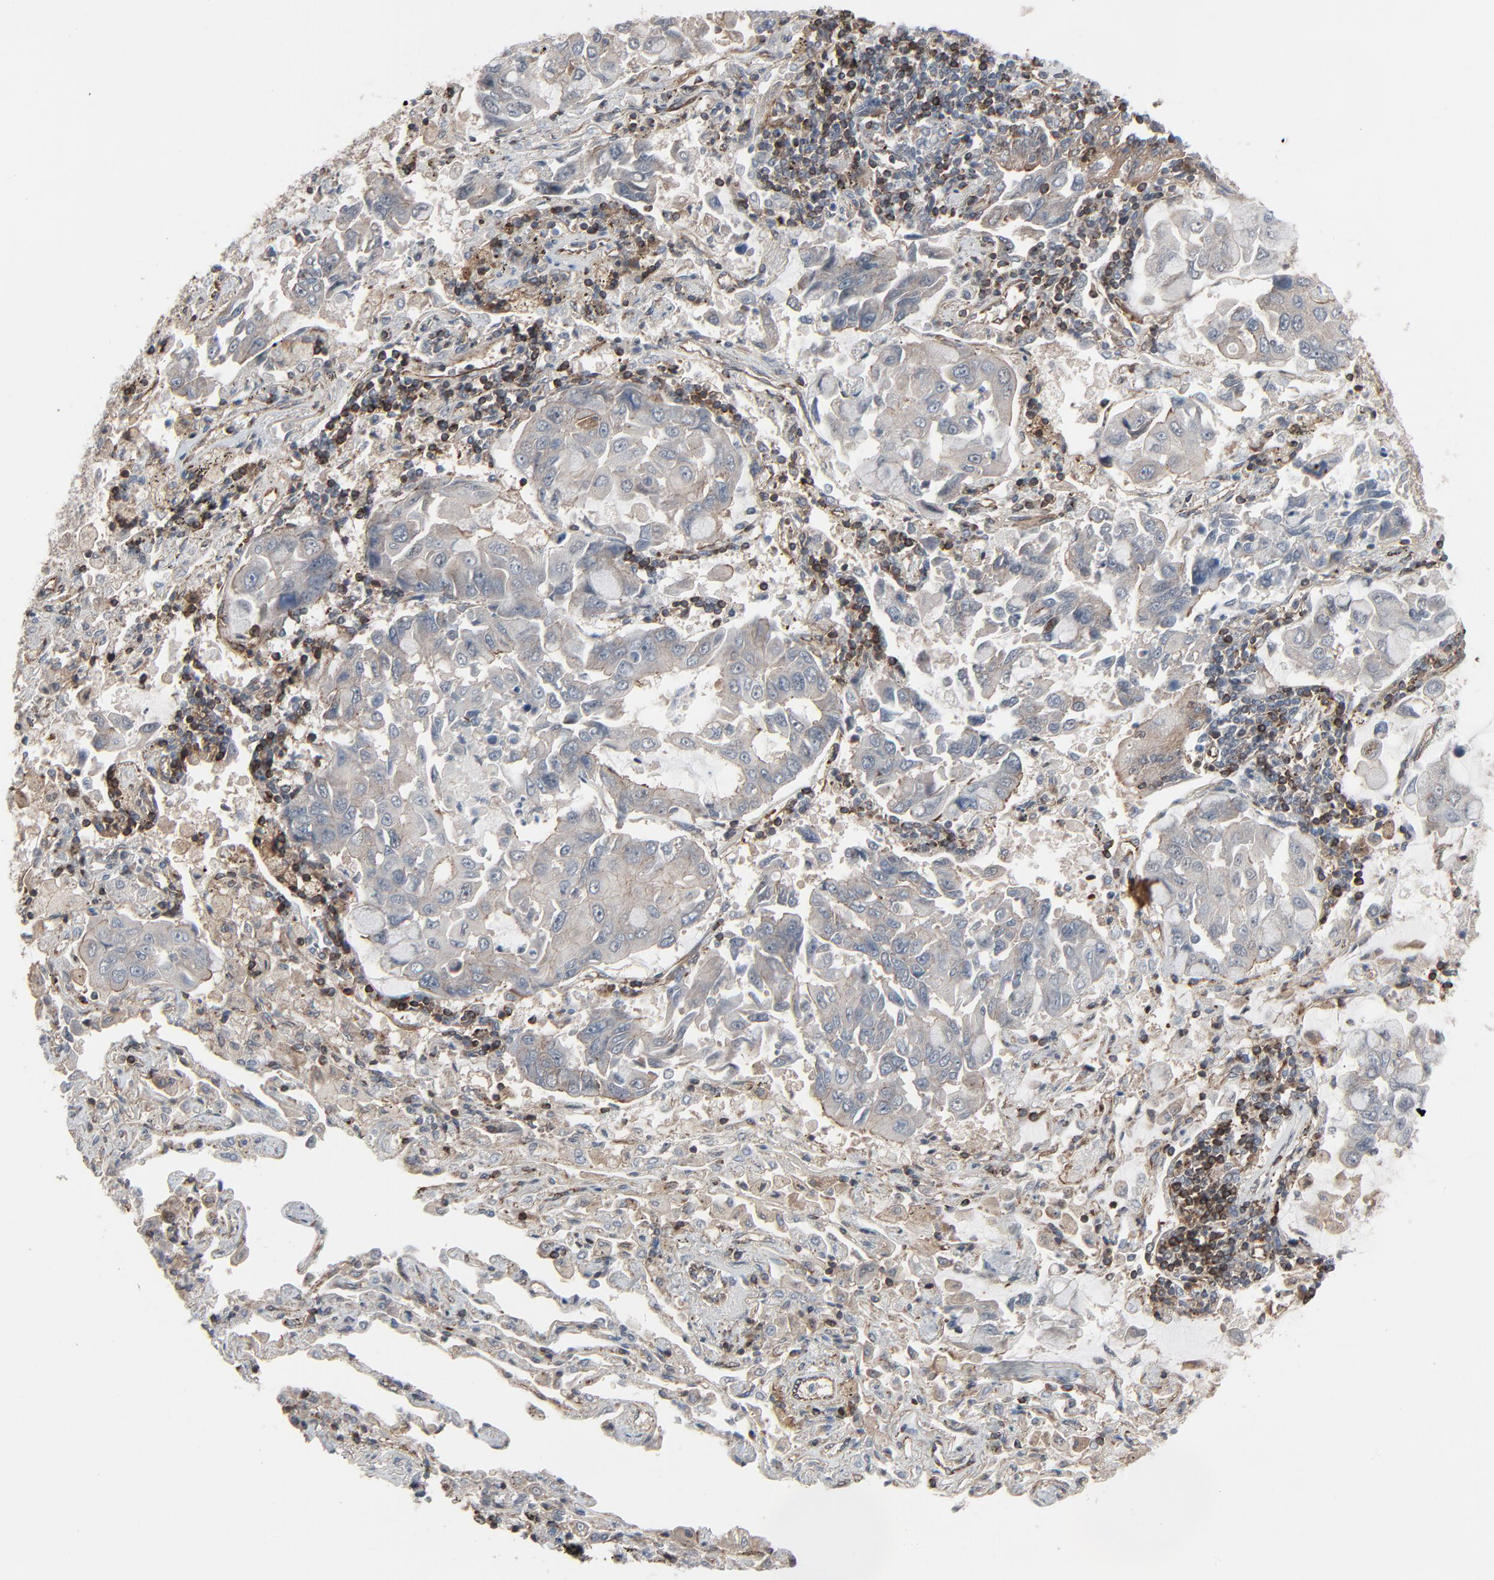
{"staining": {"intensity": "negative", "quantity": "none", "location": "none"}, "tissue": "lung cancer", "cell_type": "Tumor cells", "image_type": "cancer", "snomed": [{"axis": "morphology", "description": "Adenocarcinoma, NOS"}, {"axis": "topography", "description": "Lung"}], "caption": "Adenocarcinoma (lung) was stained to show a protein in brown. There is no significant staining in tumor cells. Nuclei are stained in blue.", "gene": "OPTN", "patient": {"sex": "male", "age": 64}}